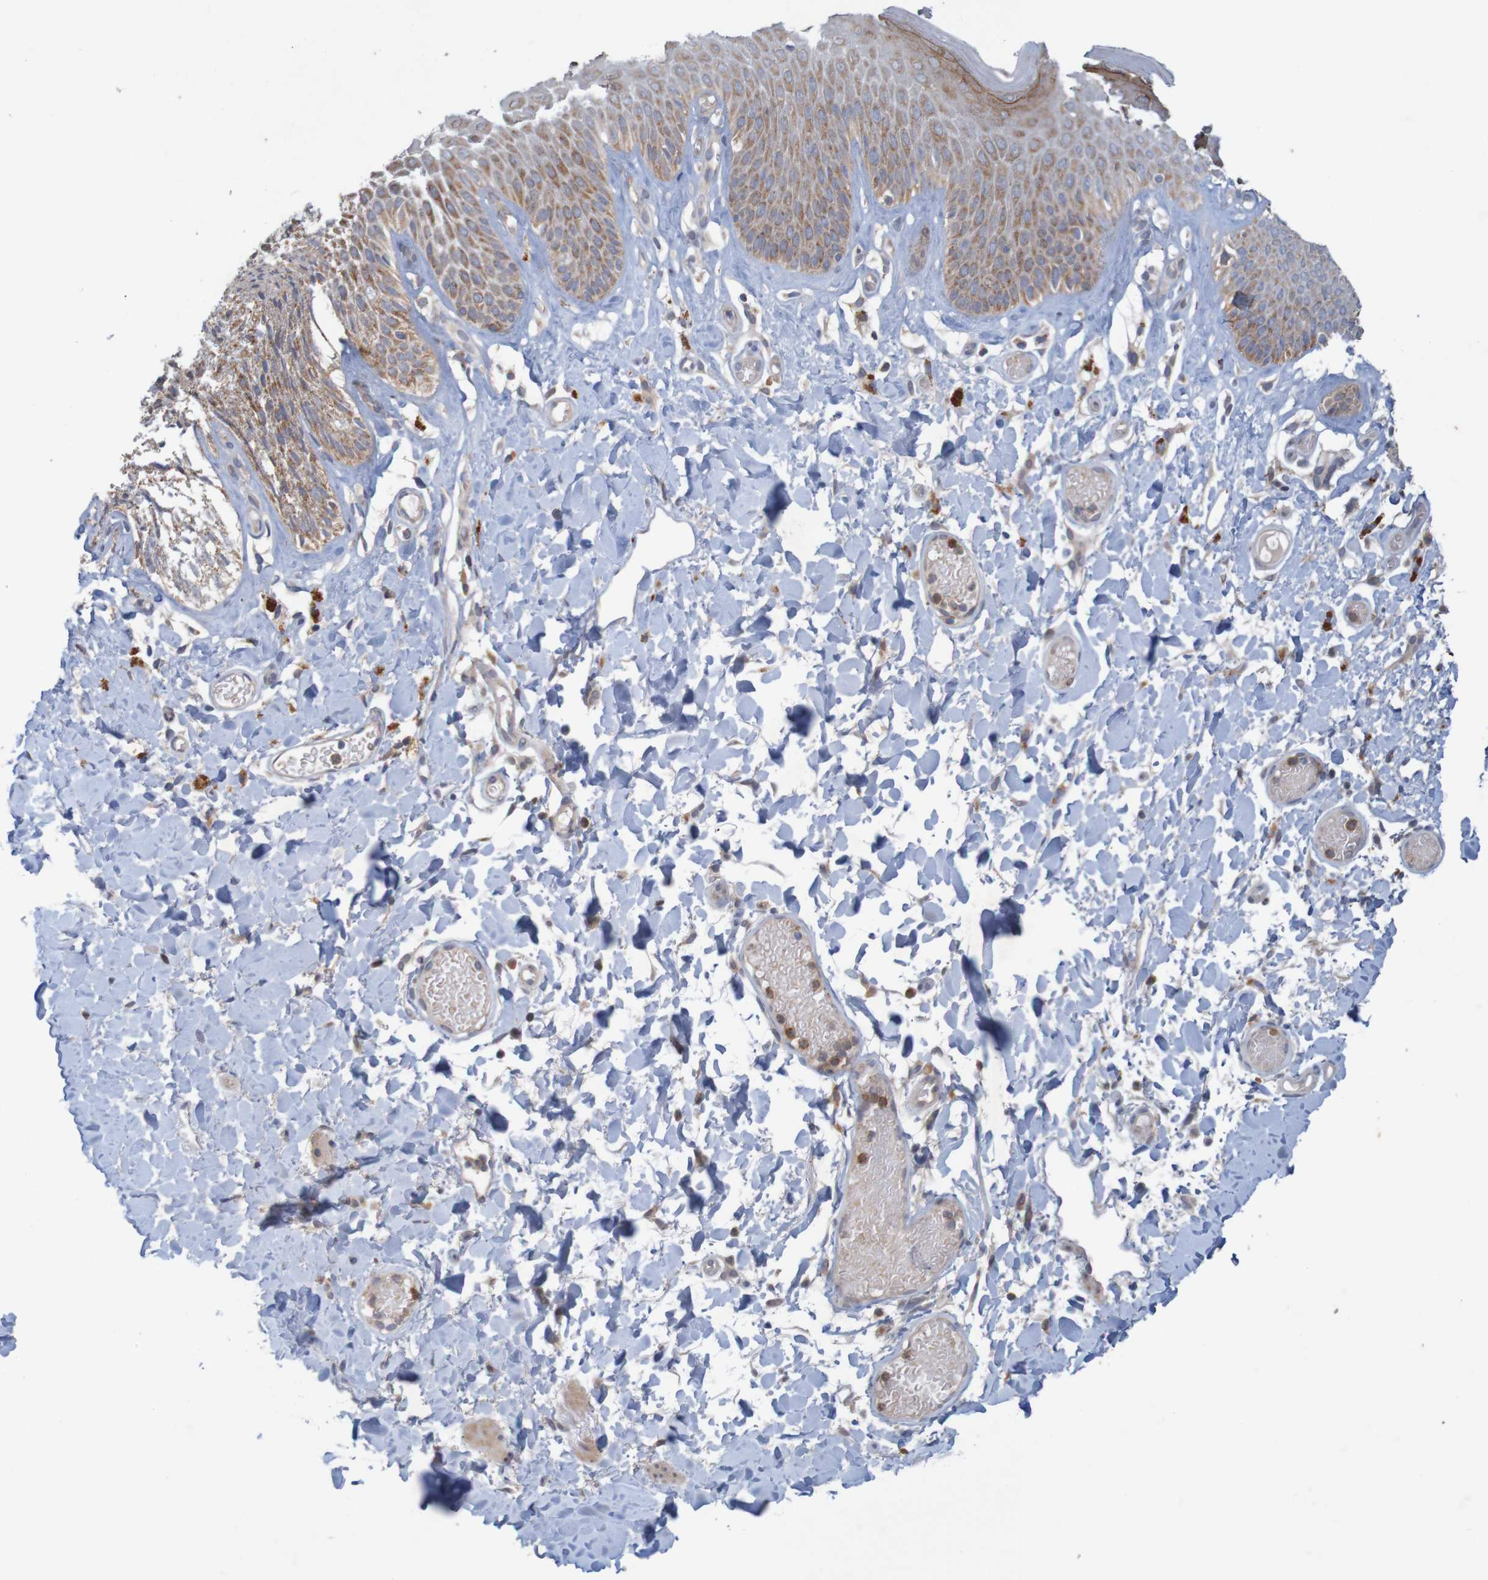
{"staining": {"intensity": "moderate", "quantity": ">75%", "location": "cytoplasmic/membranous"}, "tissue": "skin", "cell_type": "Epidermal cells", "image_type": "normal", "snomed": [{"axis": "morphology", "description": "Normal tissue, NOS"}, {"axis": "topography", "description": "Vulva"}], "caption": "Protein expression by immunohistochemistry displays moderate cytoplasmic/membranous positivity in approximately >75% of epidermal cells in benign skin.", "gene": "NAV2", "patient": {"sex": "female", "age": 73}}